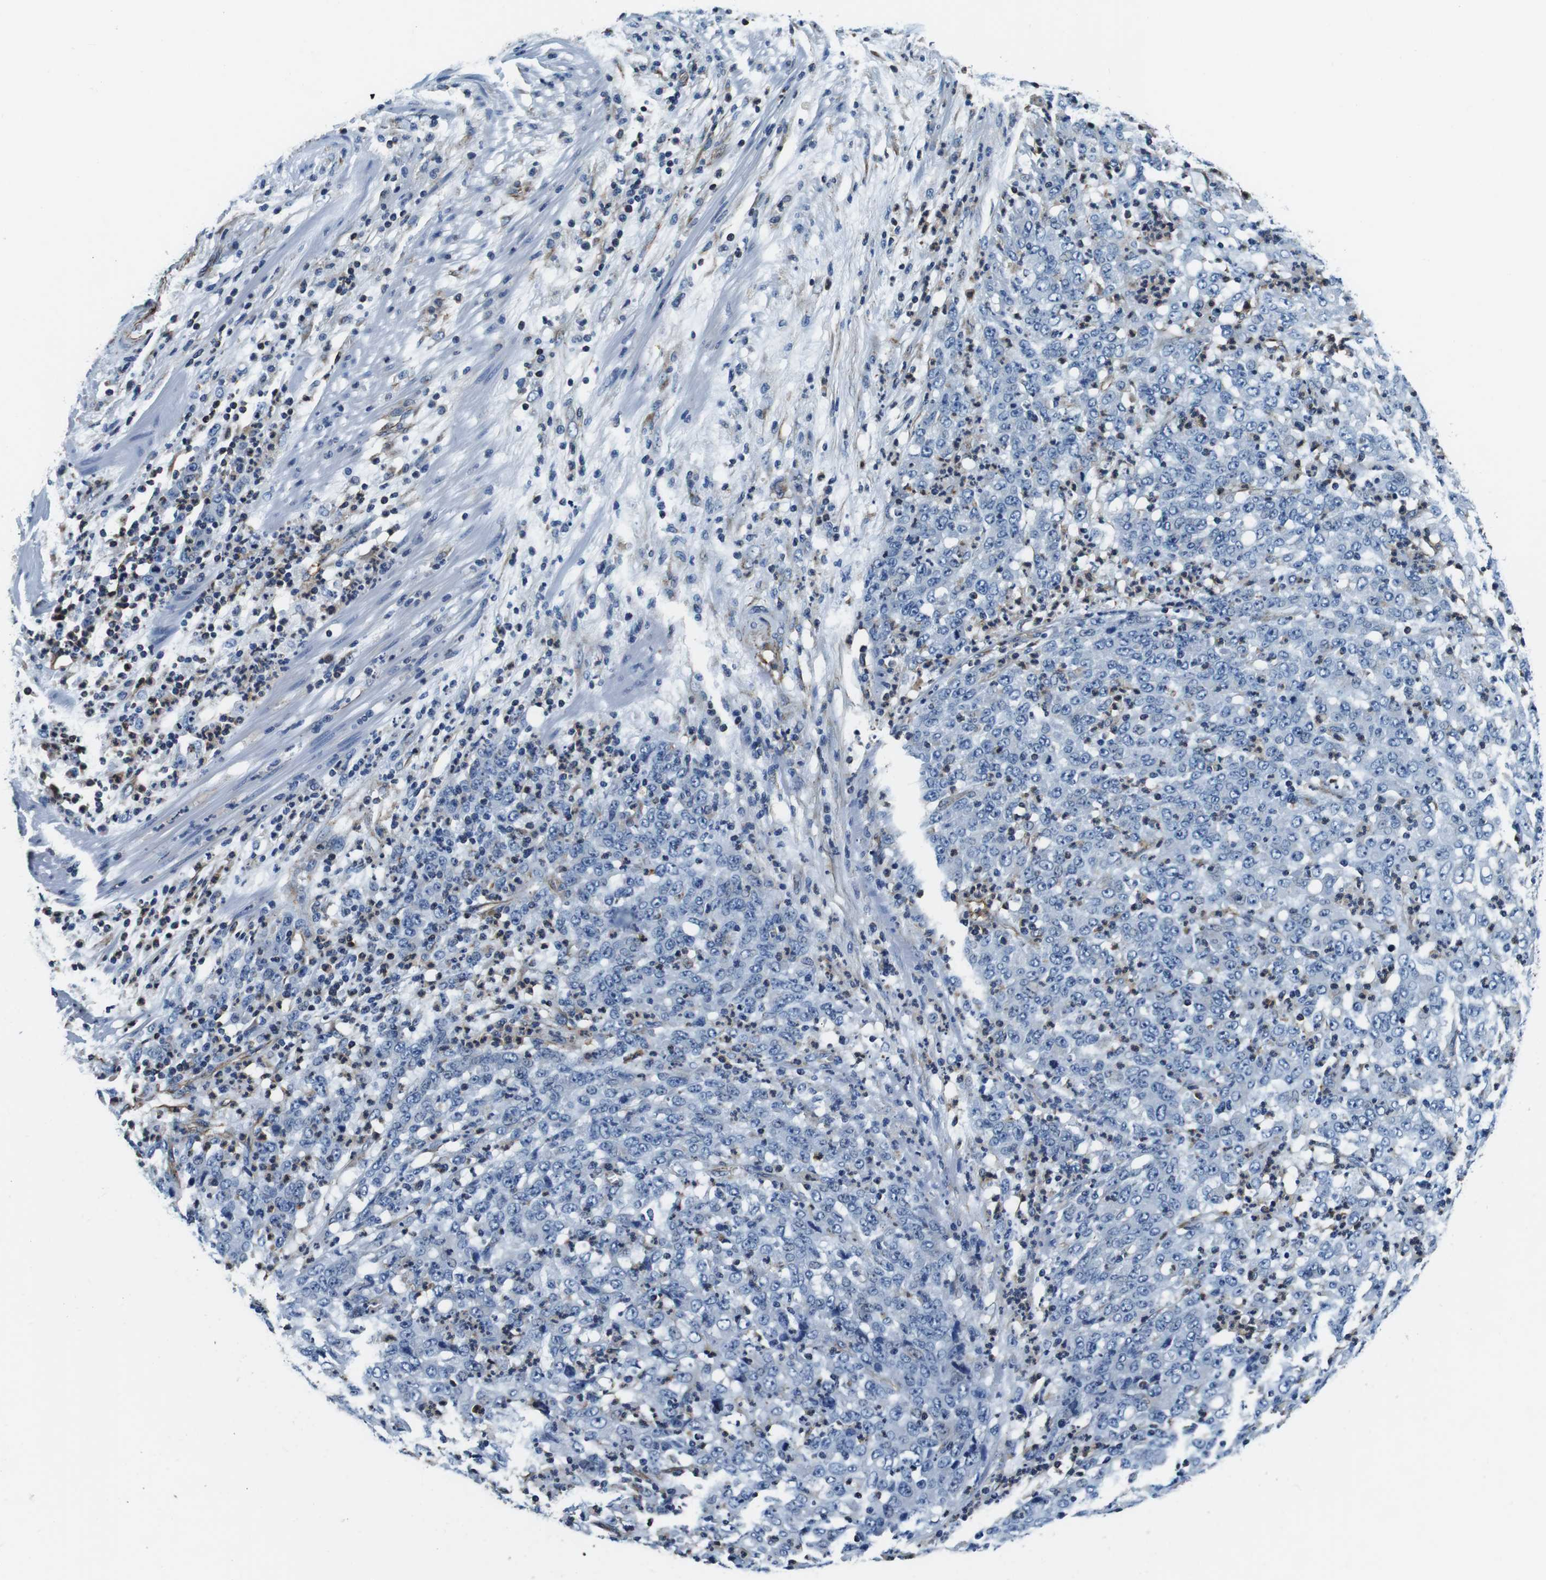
{"staining": {"intensity": "negative", "quantity": "none", "location": "none"}, "tissue": "stomach cancer", "cell_type": "Tumor cells", "image_type": "cancer", "snomed": [{"axis": "morphology", "description": "Adenocarcinoma, NOS"}, {"axis": "topography", "description": "Stomach, lower"}], "caption": "Immunohistochemistry of stomach cancer (adenocarcinoma) demonstrates no positivity in tumor cells. (Immunohistochemistry (ihc), brightfield microscopy, high magnification).", "gene": "GJE1", "patient": {"sex": "female", "age": 71}}